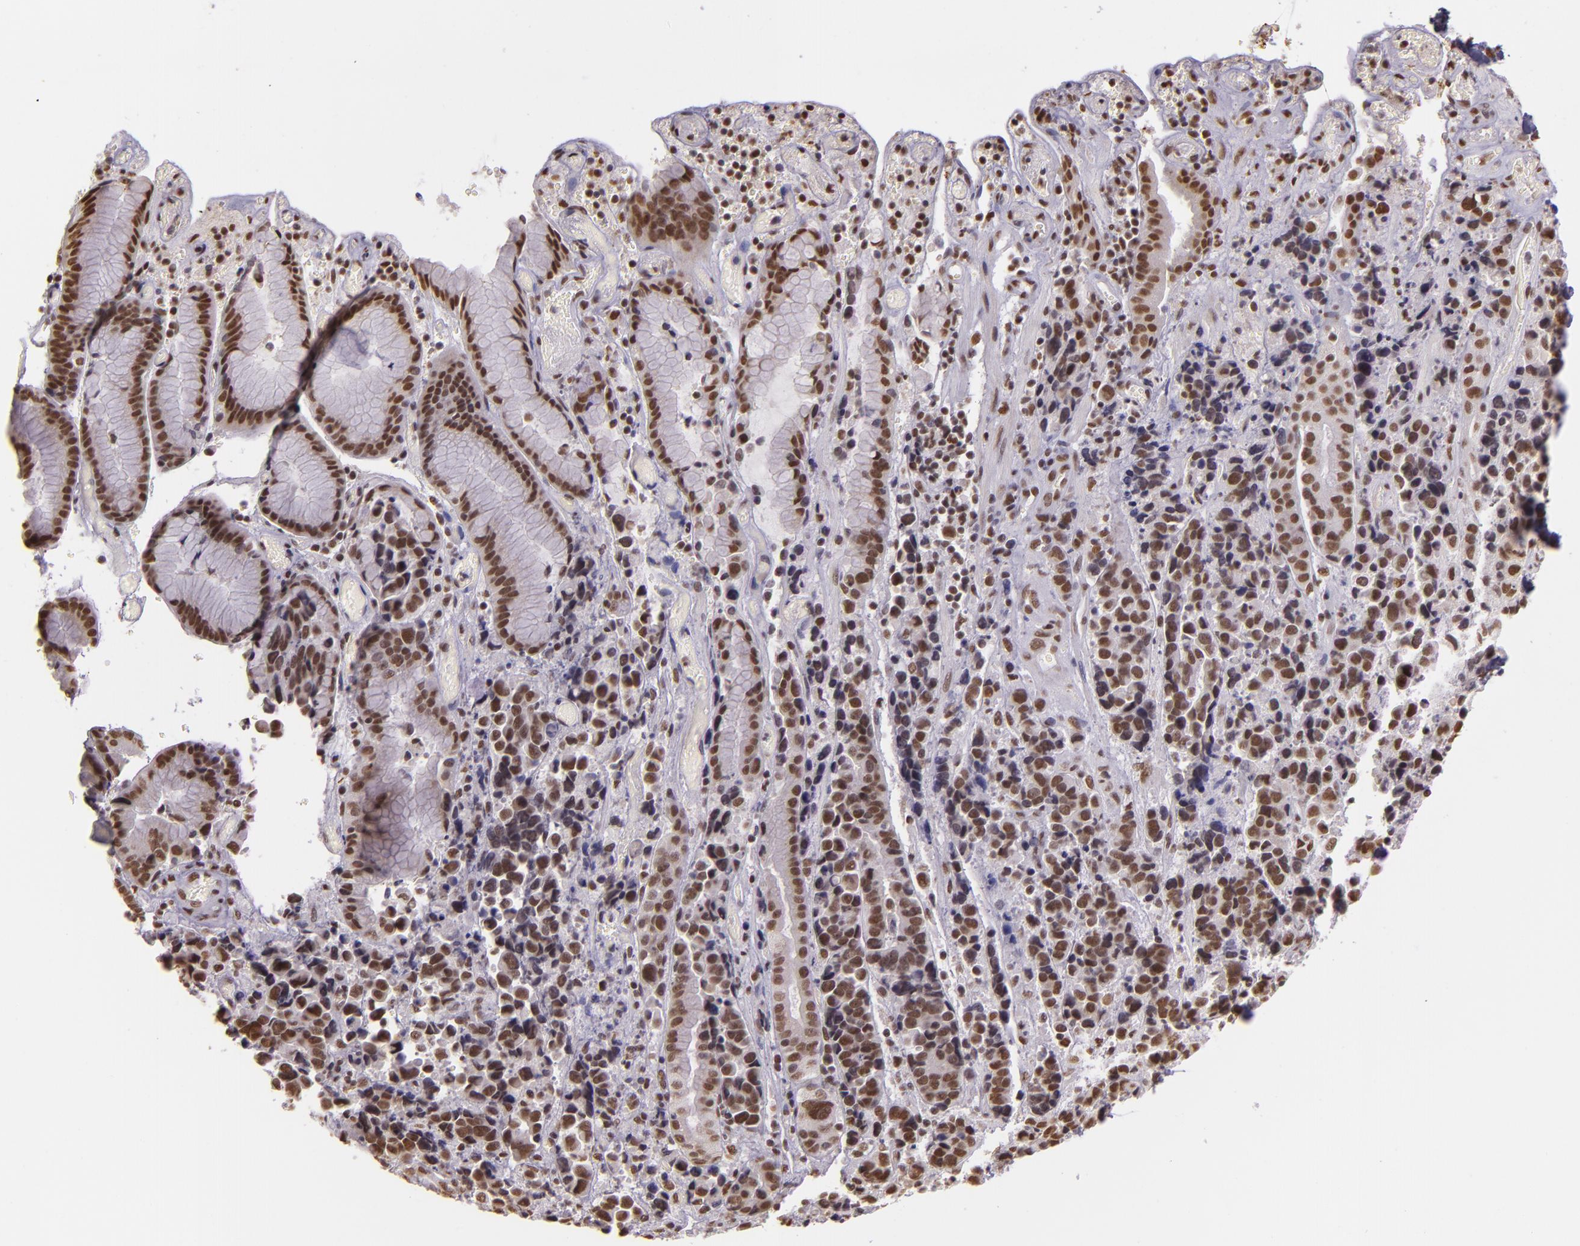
{"staining": {"intensity": "moderate", "quantity": ">75%", "location": "nuclear"}, "tissue": "stomach cancer", "cell_type": "Tumor cells", "image_type": "cancer", "snomed": [{"axis": "morphology", "description": "Adenocarcinoma, NOS"}, {"axis": "topography", "description": "Stomach, upper"}], "caption": "There is medium levels of moderate nuclear expression in tumor cells of stomach cancer (adenocarcinoma), as demonstrated by immunohistochemical staining (brown color).", "gene": "USF1", "patient": {"sex": "male", "age": 71}}